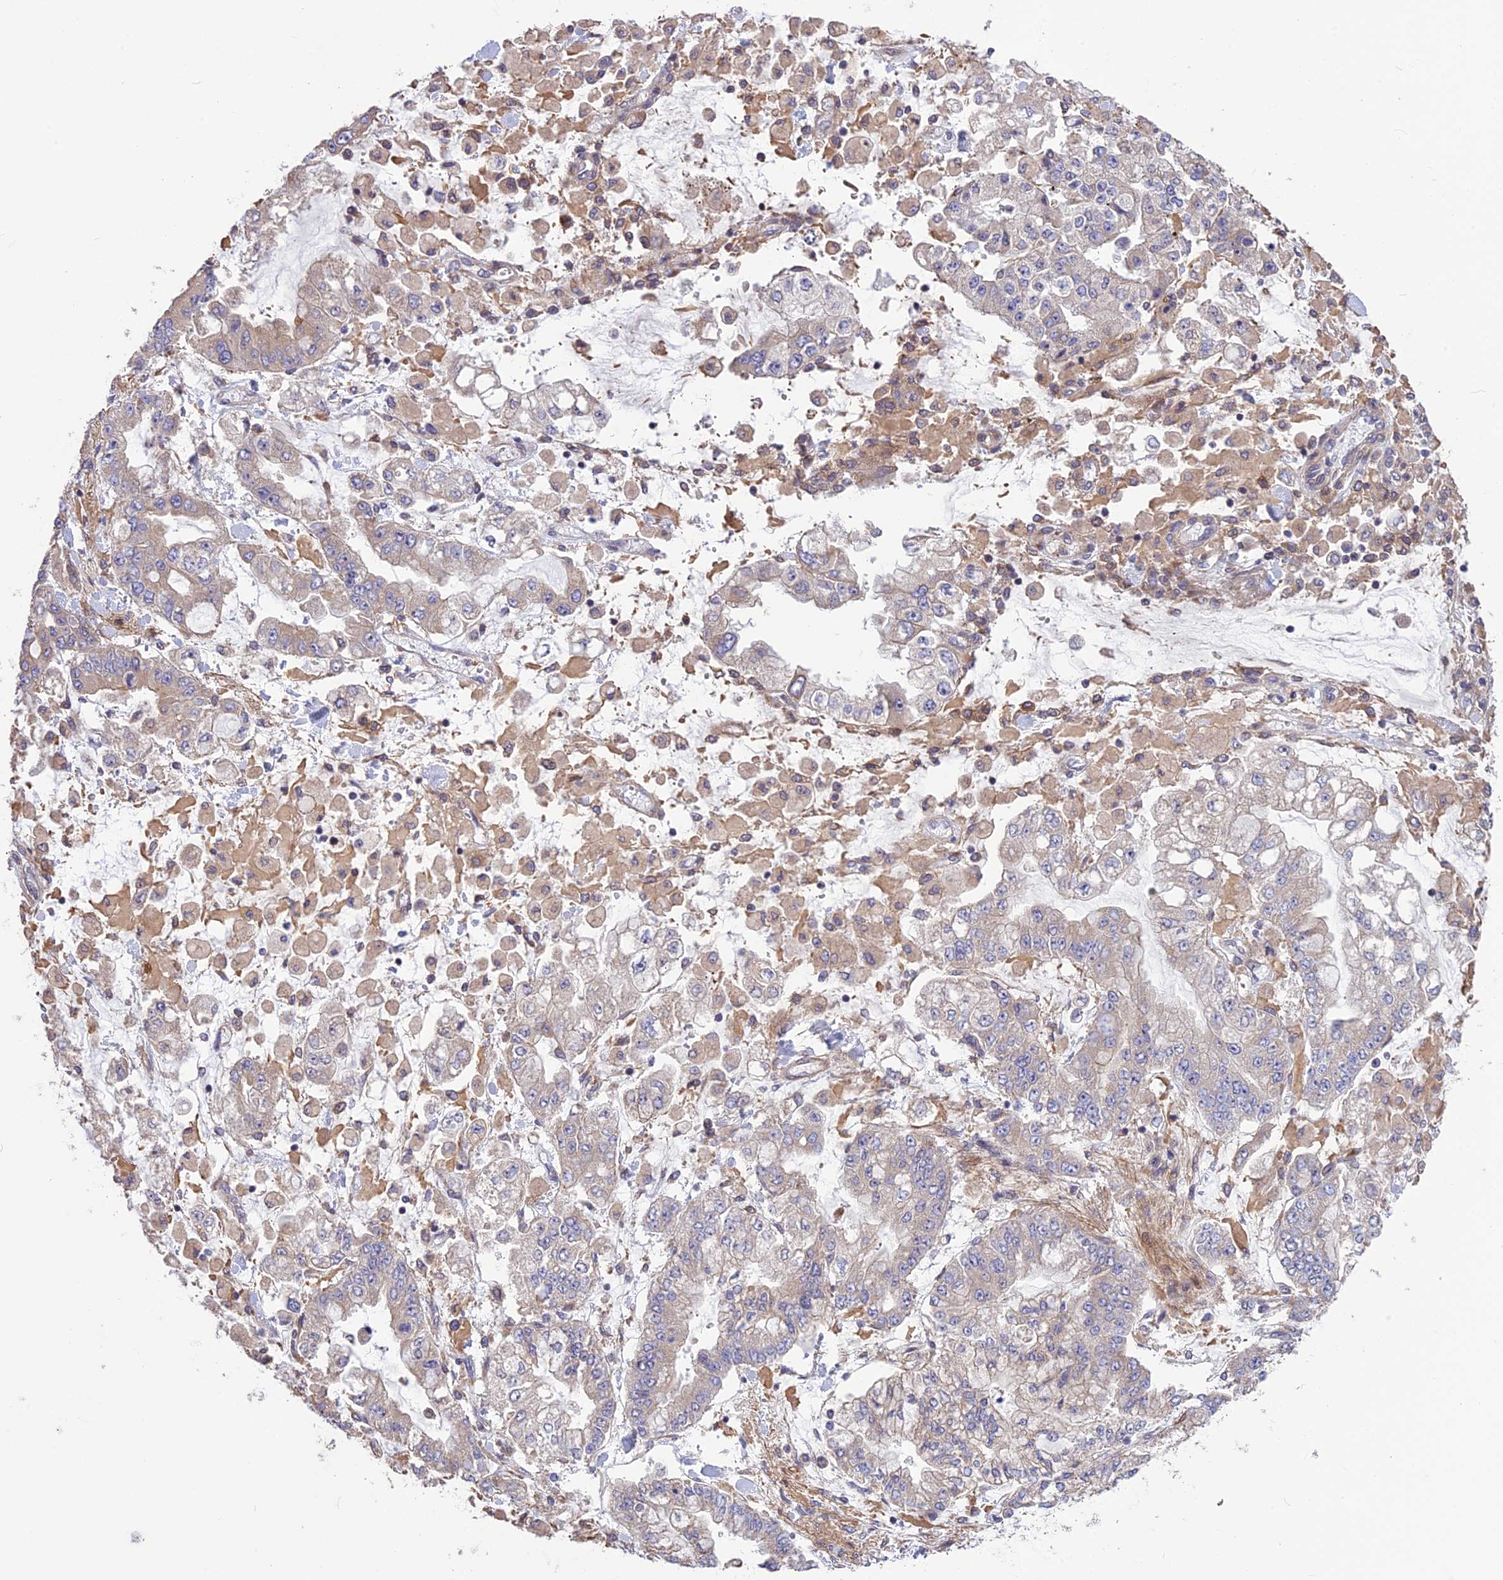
{"staining": {"intensity": "weak", "quantity": "<25%", "location": "cytoplasmic/membranous"}, "tissue": "stomach cancer", "cell_type": "Tumor cells", "image_type": "cancer", "snomed": [{"axis": "morphology", "description": "Normal tissue, NOS"}, {"axis": "morphology", "description": "Adenocarcinoma, NOS"}, {"axis": "topography", "description": "Stomach, upper"}, {"axis": "topography", "description": "Stomach"}], "caption": "The image demonstrates no staining of tumor cells in stomach cancer.", "gene": "SPG21", "patient": {"sex": "male", "age": 76}}